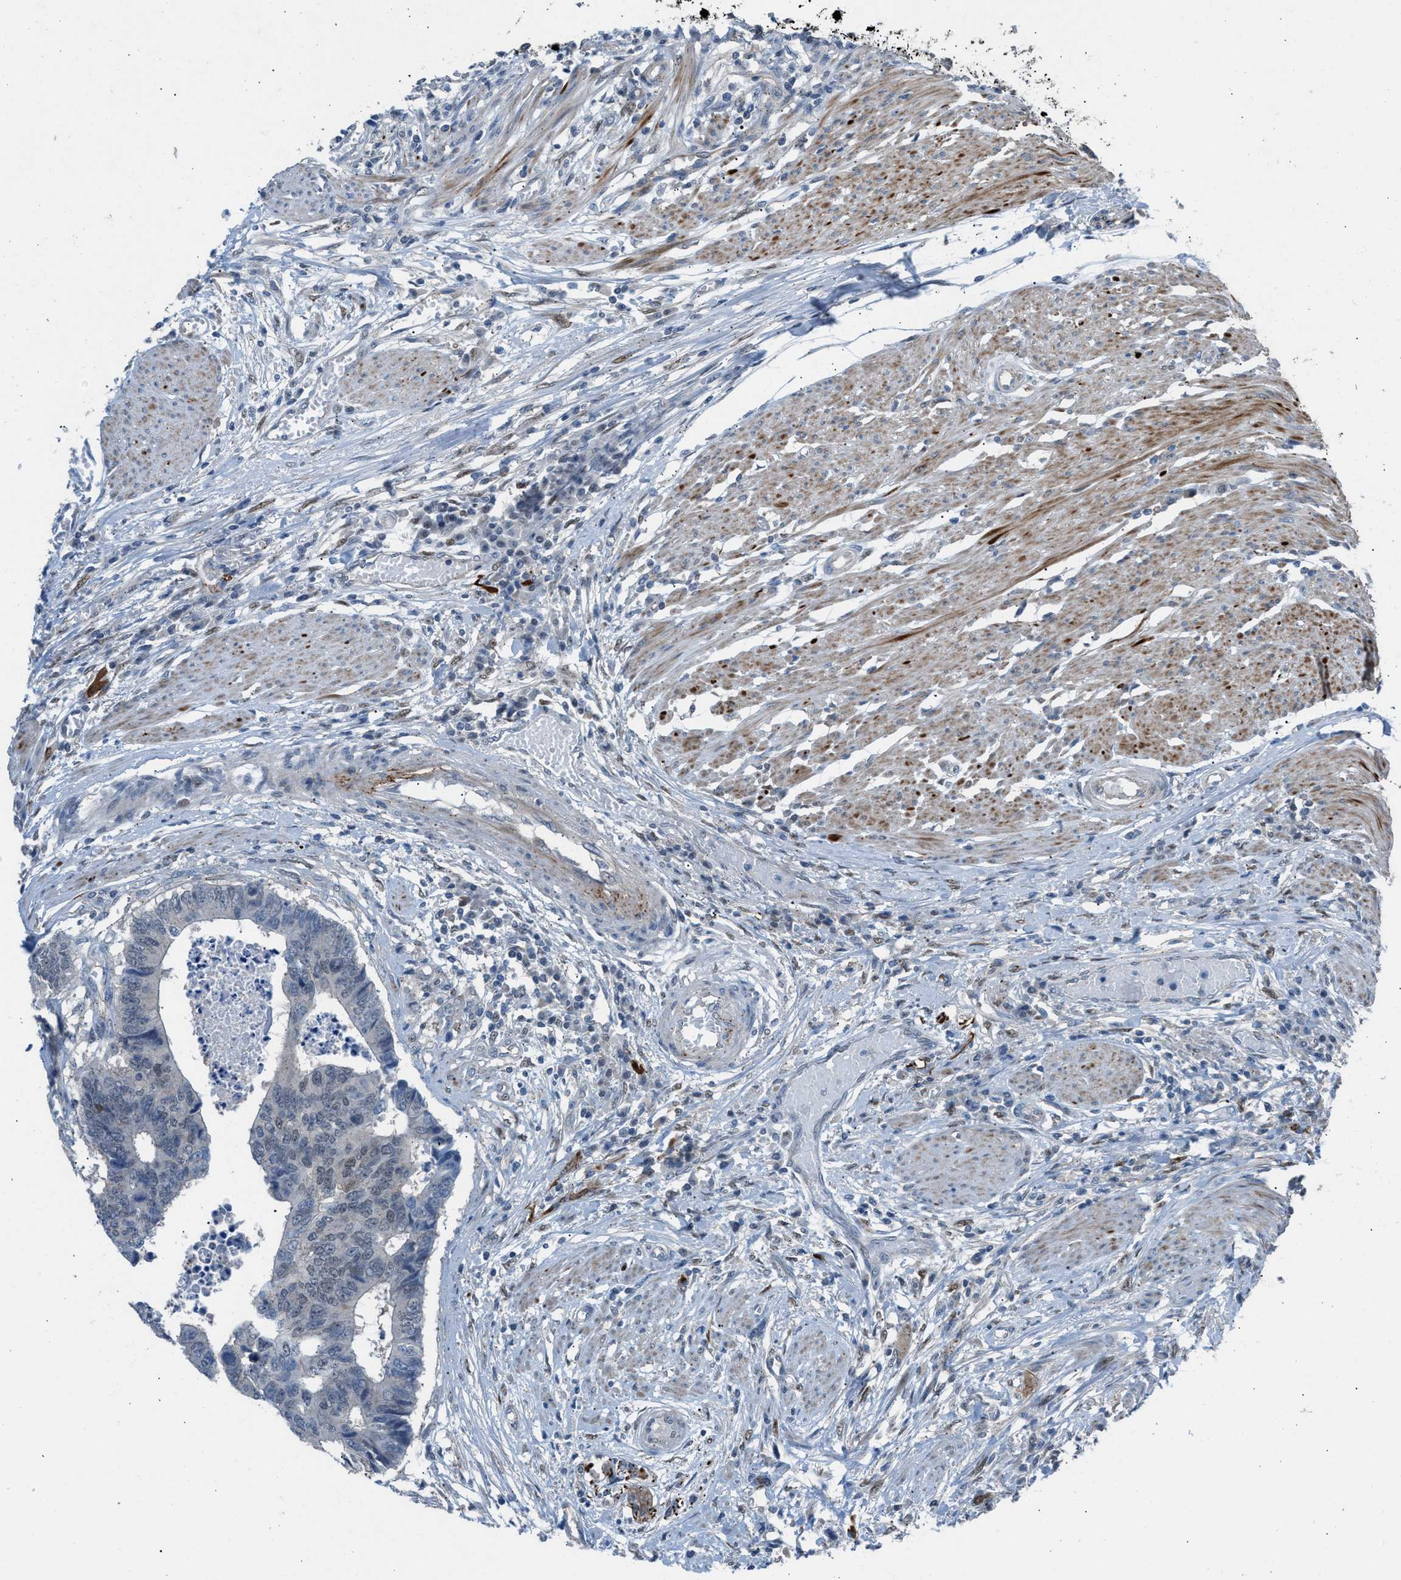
{"staining": {"intensity": "weak", "quantity": "<25%", "location": "nuclear"}, "tissue": "colorectal cancer", "cell_type": "Tumor cells", "image_type": "cancer", "snomed": [{"axis": "morphology", "description": "Adenocarcinoma, NOS"}, {"axis": "topography", "description": "Rectum"}], "caption": "This is a histopathology image of immunohistochemistry (IHC) staining of colorectal cancer (adenocarcinoma), which shows no expression in tumor cells. (Brightfield microscopy of DAB (3,3'-diaminobenzidine) immunohistochemistry (IHC) at high magnification).", "gene": "CRTC1", "patient": {"sex": "male", "age": 84}}